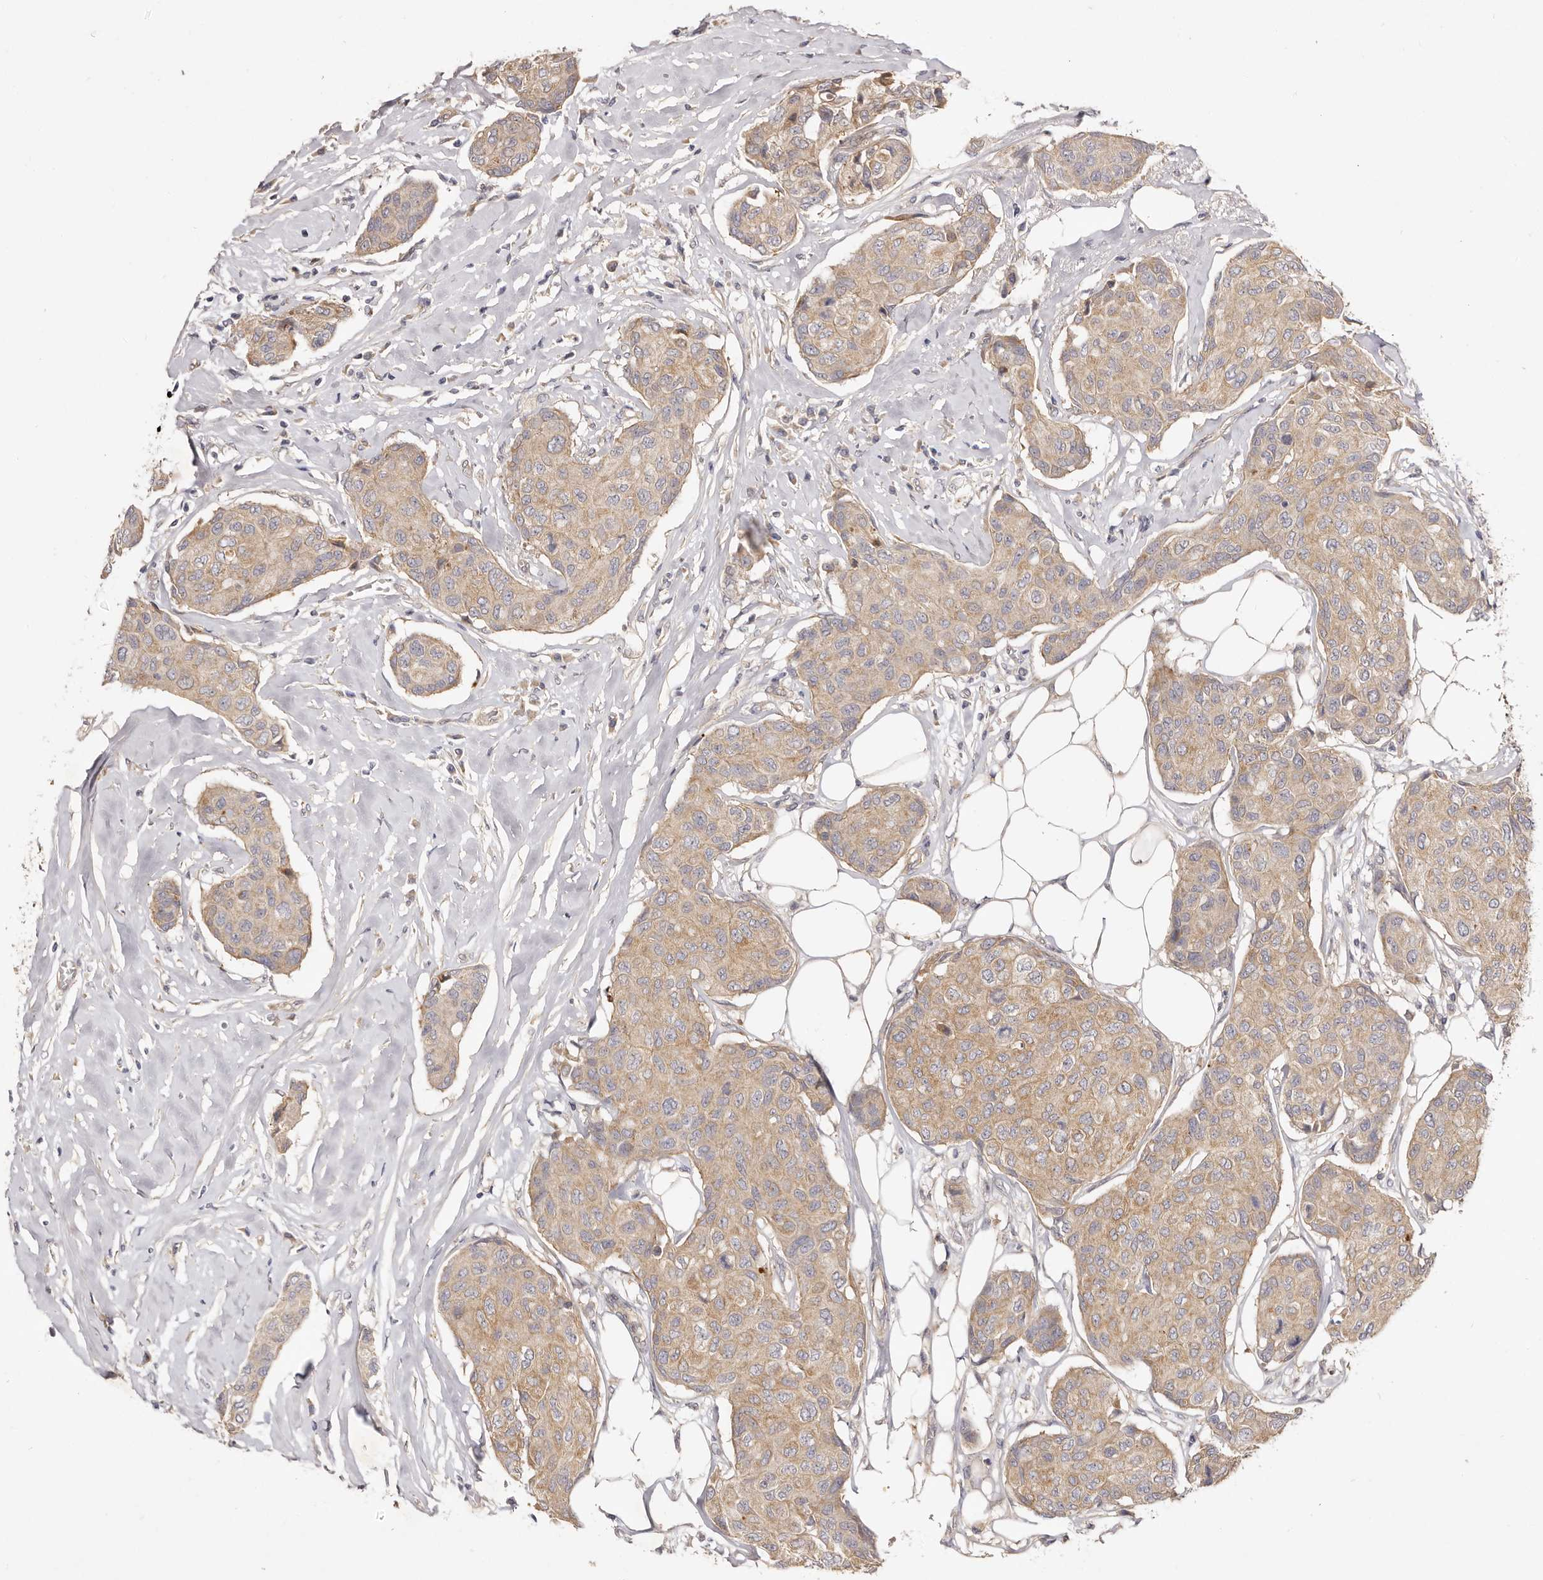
{"staining": {"intensity": "weak", "quantity": ">75%", "location": "cytoplasmic/membranous"}, "tissue": "breast cancer", "cell_type": "Tumor cells", "image_type": "cancer", "snomed": [{"axis": "morphology", "description": "Duct carcinoma"}, {"axis": "topography", "description": "Breast"}], "caption": "Immunohistochemistry staining of breast infiltrating ductal carcinoma, which shows low levels of weak cytoplasmic/membranous expression in approximately >75% of tumor cells indicating weak cytoplasmic/membranous protein expression. The staining was performed using DAB (brown) for protein detection and nuclei were counterstained in hematoxylin (blue).", "gene": "ADAMTS9", "patient": {"sex": "female", "age": 80}}